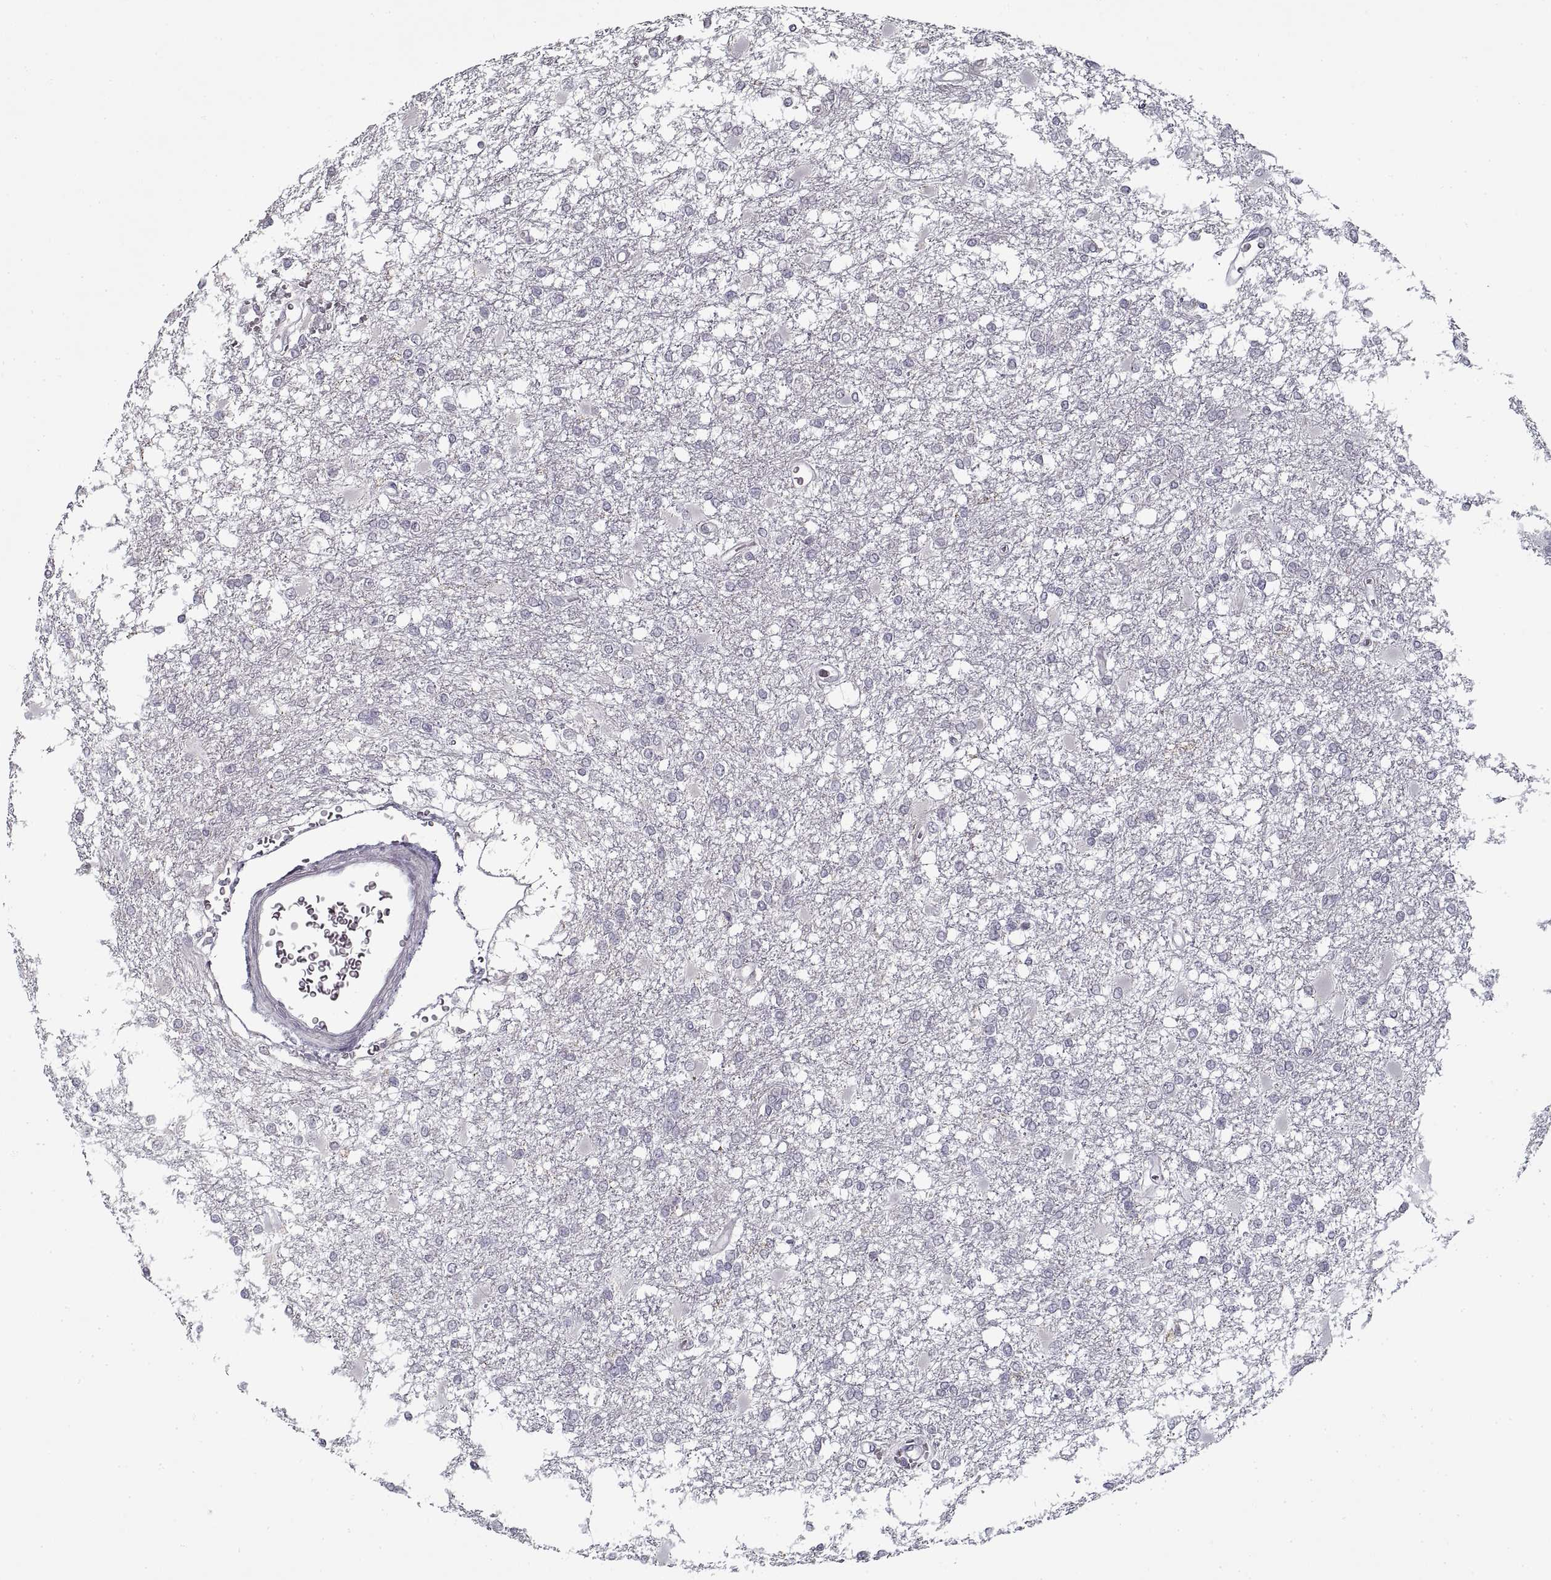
{"staining": {"intensity": "negative", "quantity": "none", "location": "none"}, "tissue": "glioma", "cell_type": "Tumor cells", "image_type": "cancer", "snomed": [{"axis": "morphology", "description": "Glioma, malignant, High grade"}, {"axis": "topography", "description": "Cerebral cortex"}], "caption": "Immunohistochemistry (IHC) image of human glioma stained for a protein (brown), which displays no staining in tumor cells.", "gene": "GAD2", "patient": {"sex": "male", "age": 79}}